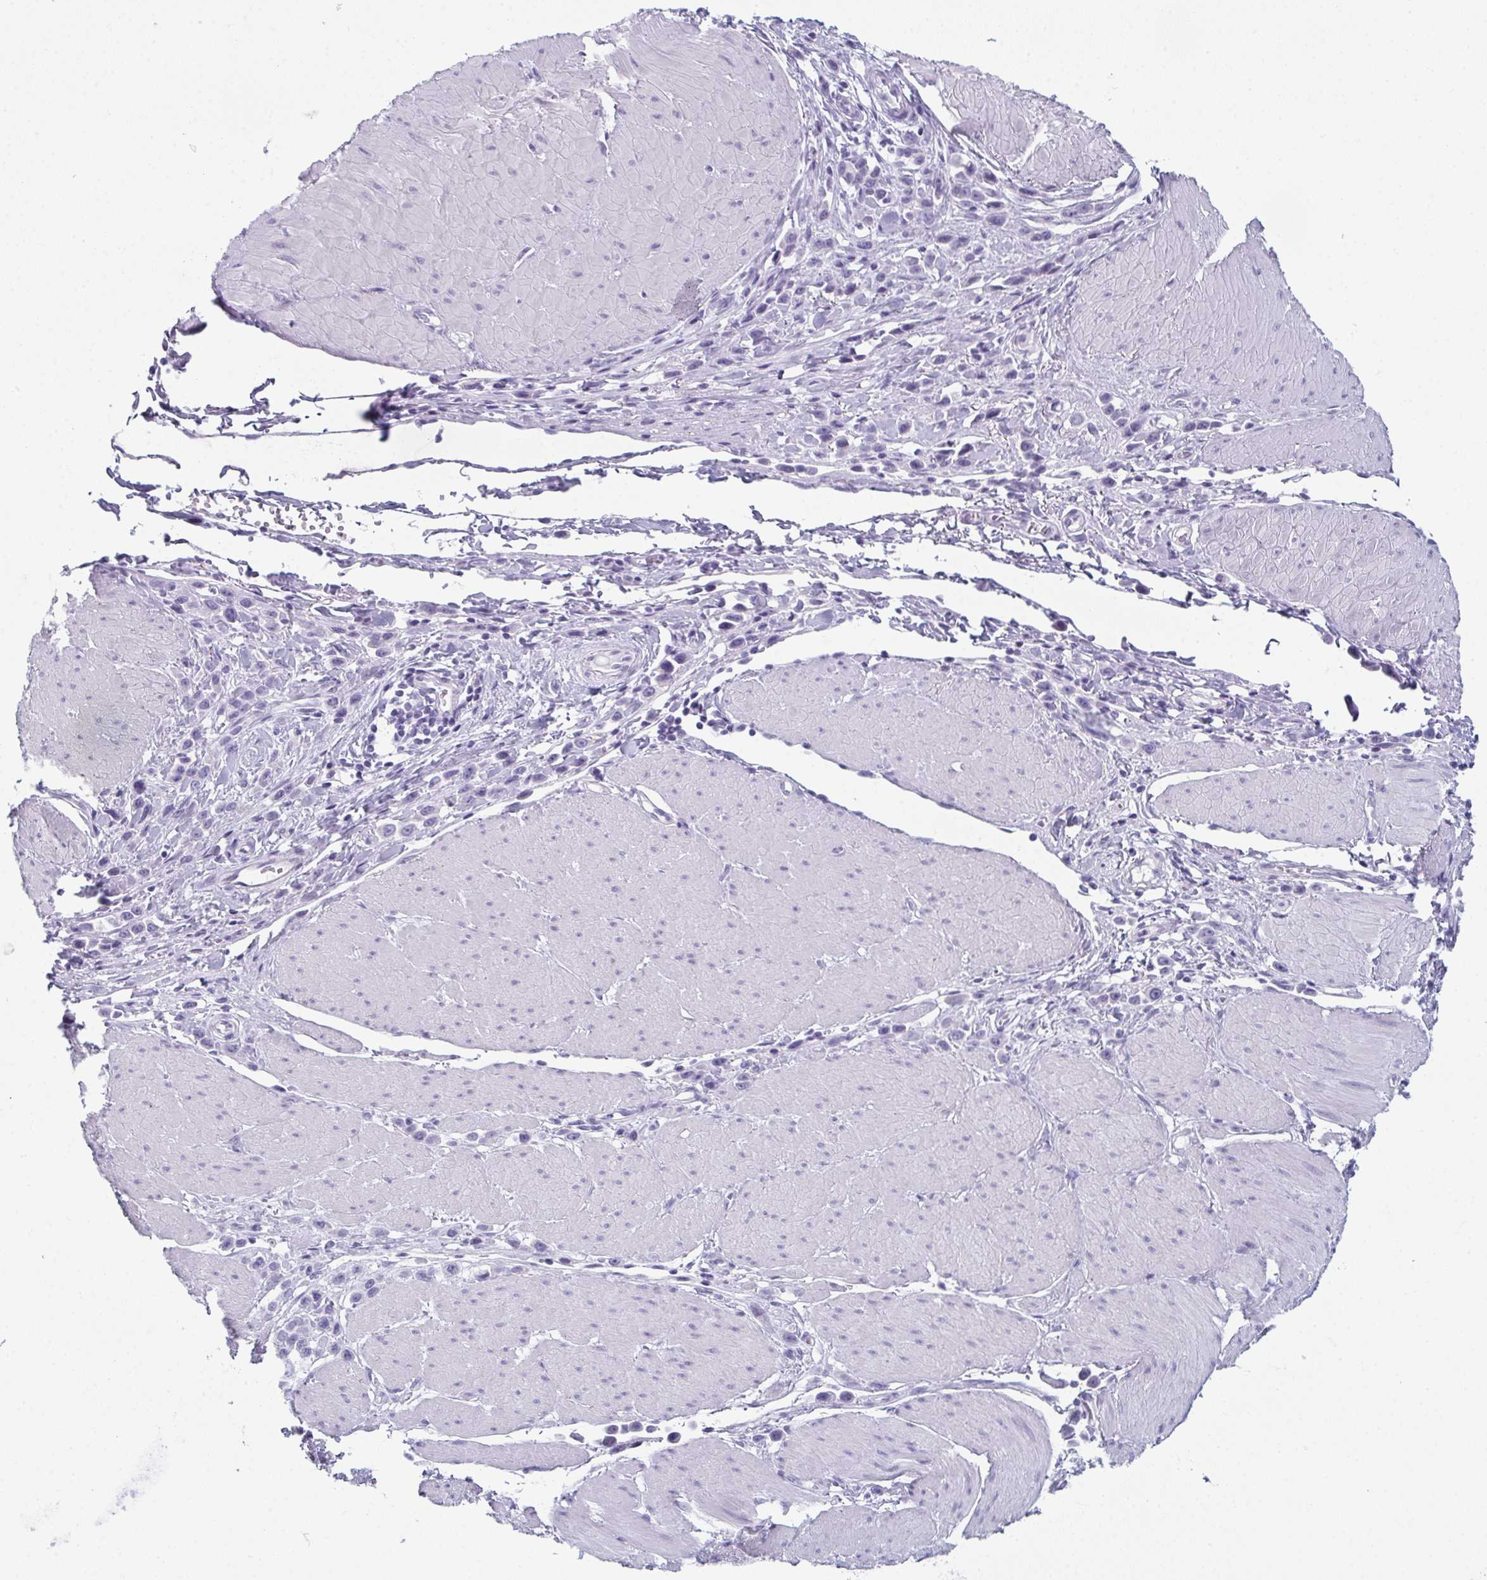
{"staining": {"intensity": "negative", "quantity": "none", "location": "none"}, "tissue": "stomach cancer", "cell_type": "Tumor cells", "image_type": "cancer", "snomed": [{"axis": "morphology", "description": "Adenocarcinoma, NOS"}, {"axis": "topography", "description": "Stomach"}], "caption": "An image of human stomach adenocarcinoma is negative for staining in tumor cells.", "gene": "ENKUR", "patient": {"sex": "male", "age": 47}}